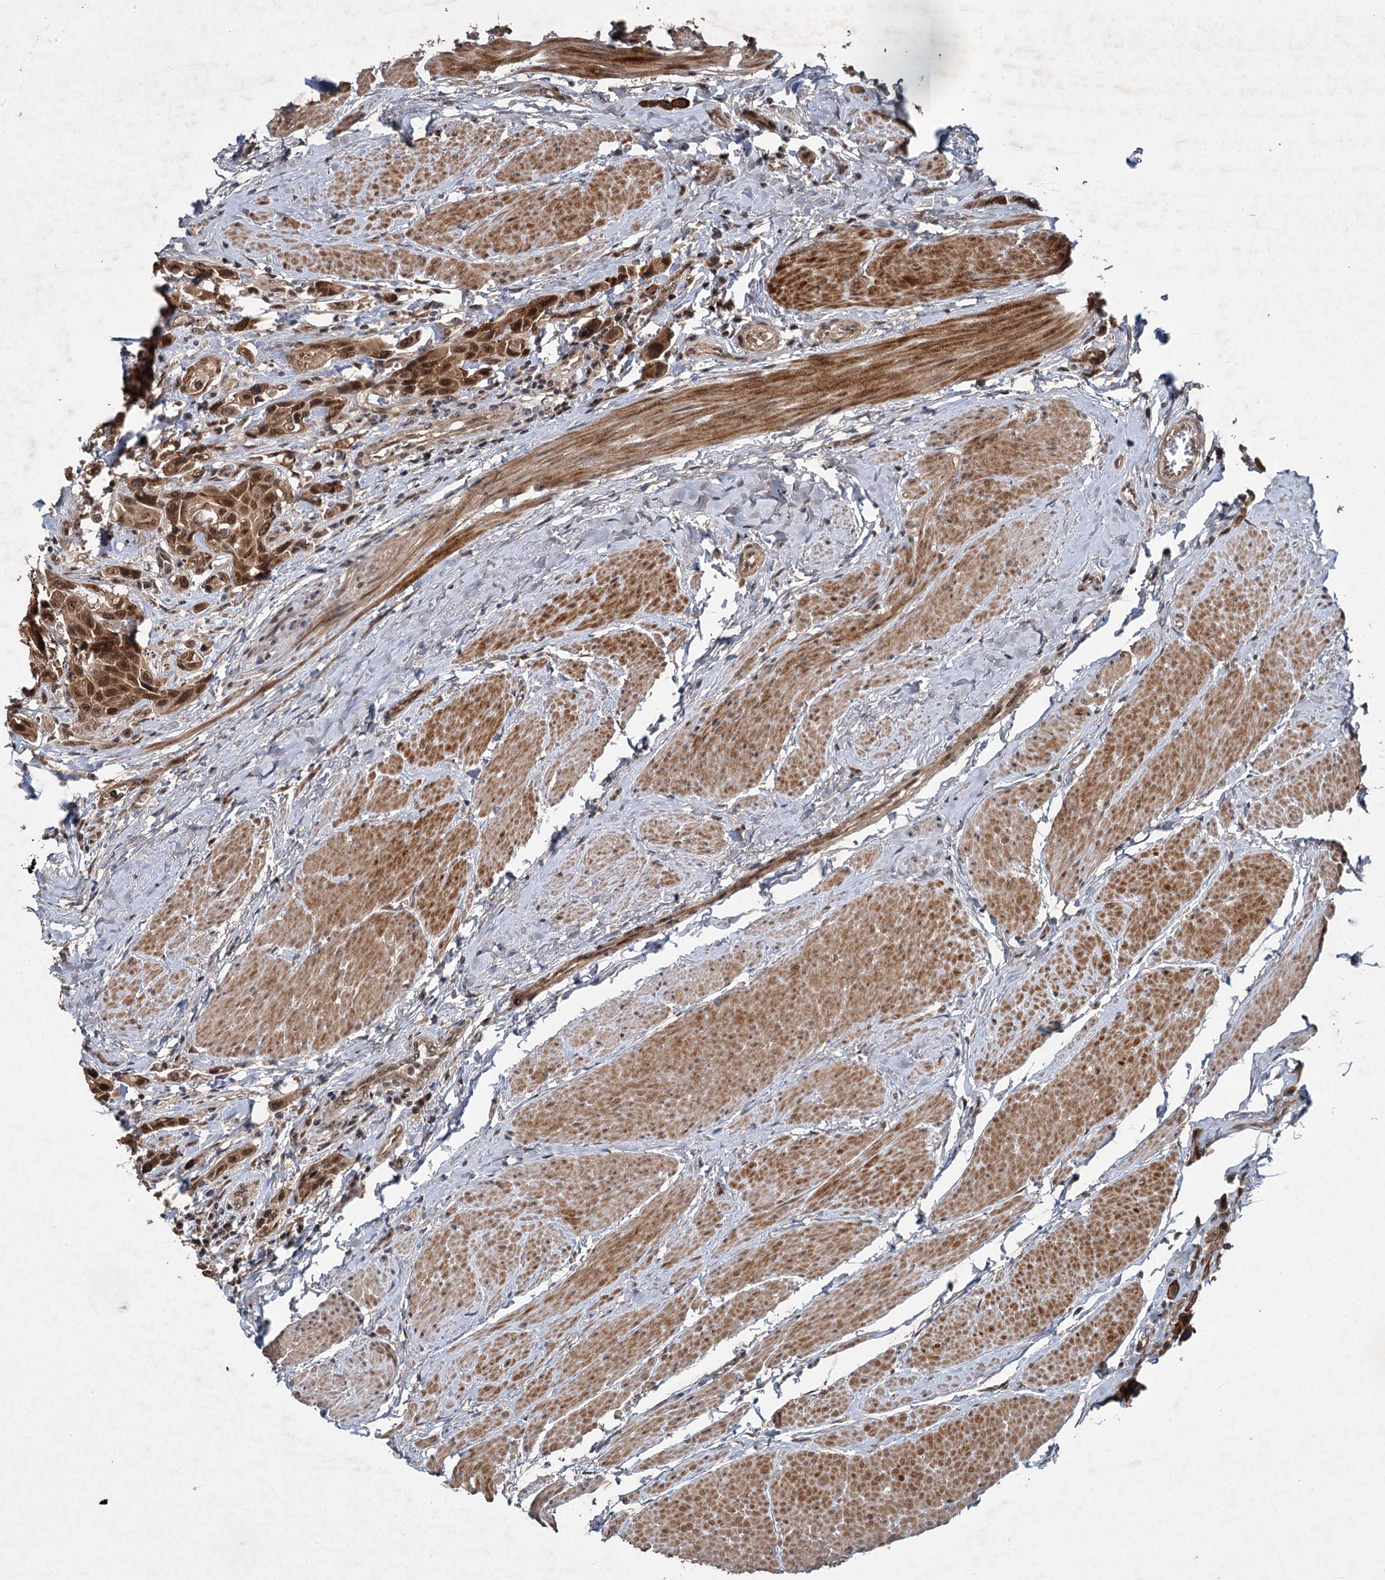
{"staining": {"intensity": "strong", "quantity": ">75%", "location": "cytoplasmic/membranous,nuclear"}, "tissue": "urothelial cancer", "cell_type": "Tumor cells", "image_type": "cancer", "snomed": [{"axis": "morphology", "description": "Urothelial carcinoma, High grade"}, {"axis": "topography", "description": "Urinary bladder"}], "caption": "Immunohistochemical staining of human urothelial carcinoma (high-grade) shows high levels of strong cytoplasmic/membranous and nuclear protein staining in about >75% of tumor cells.", "gene": "RITA1", "patient": {"sex": "male", "age": 50}}